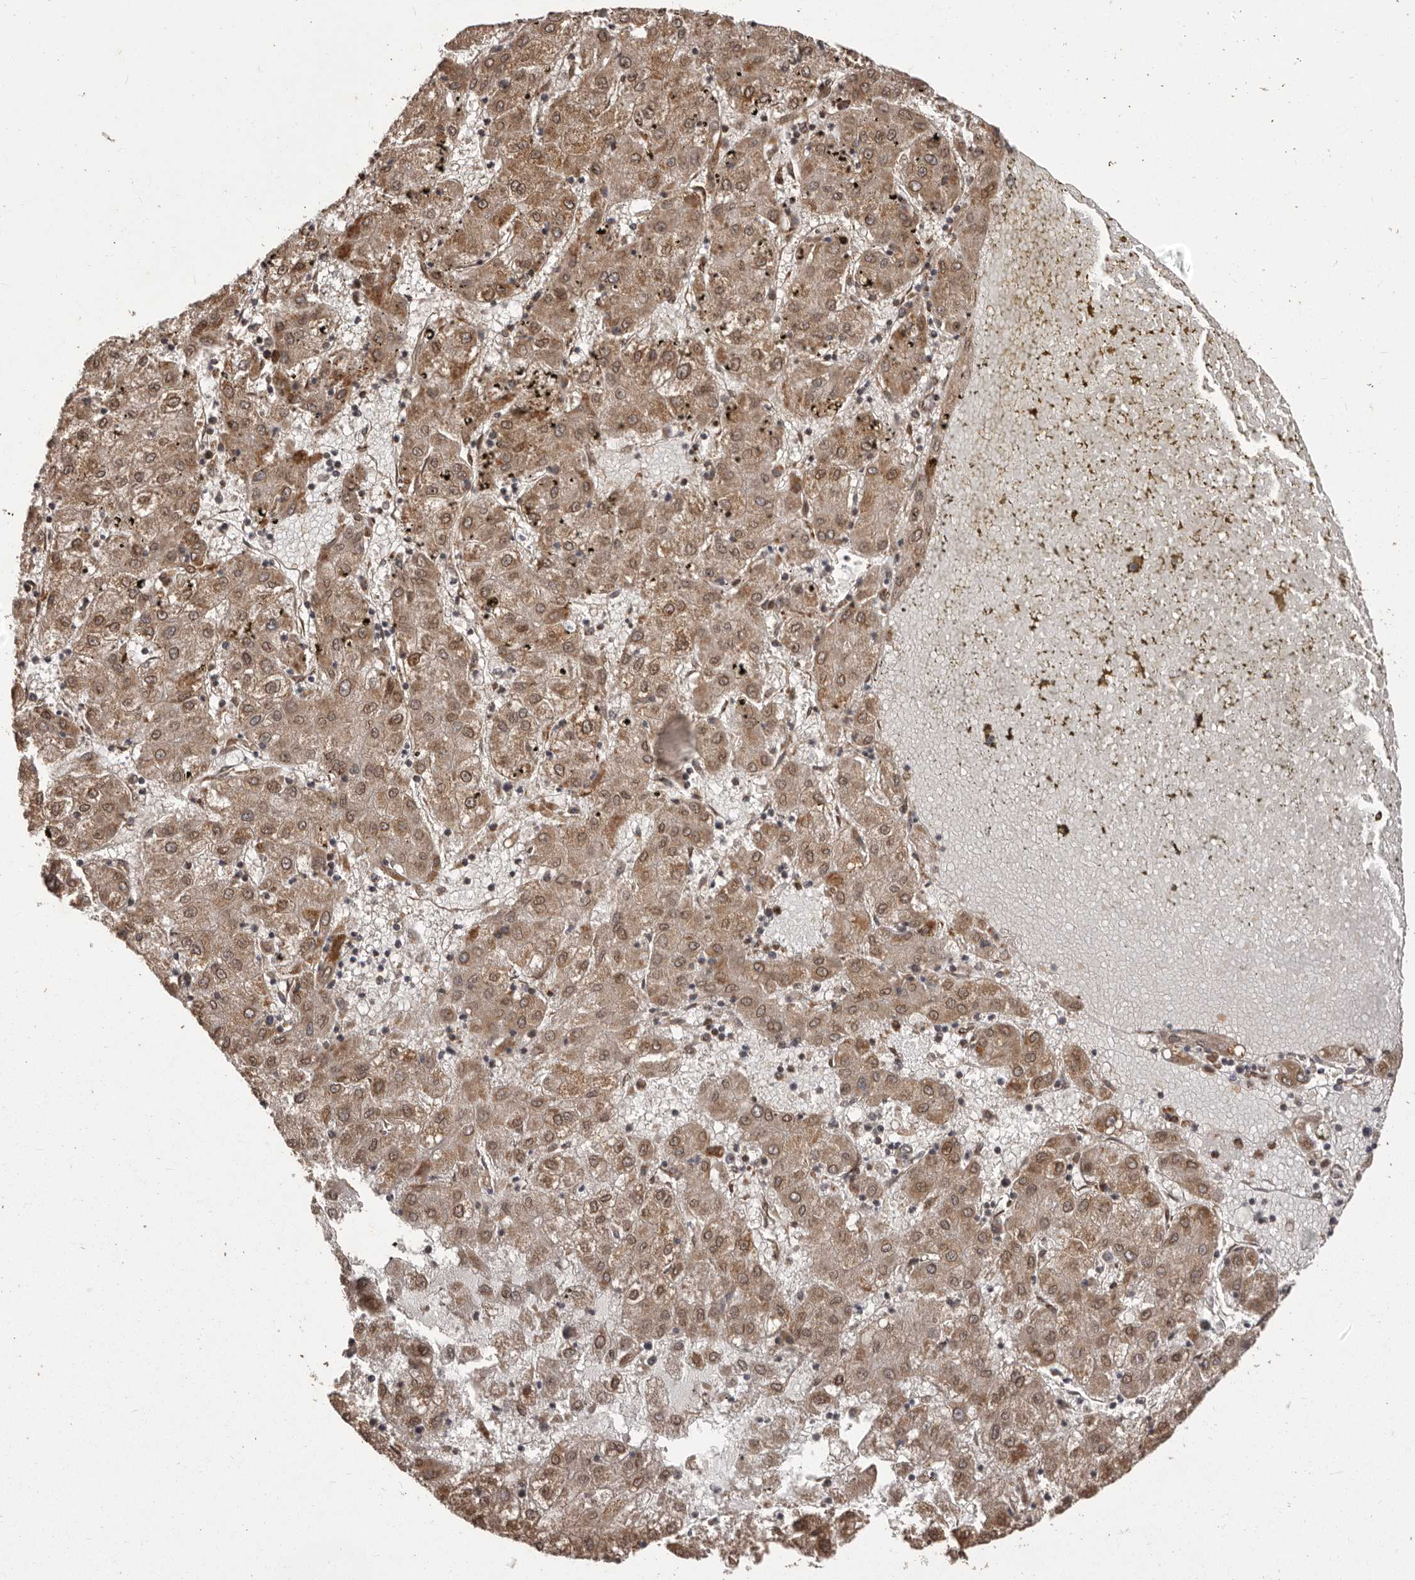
{"staining": {"intensity": "moderate", "quantity": ">75%", "location": "cytoplasmic/membranous,nuclear"}, "tissue": "liver cancer", "cell_type": "Tumor cells", "image_type": "cancer", "snomed": [{"axis": "morphology", "description": "Carcinoma, Hepatocellular, NOS"}, {"axis": "topography", "description": "Liver"}], "caption": "There is medium levels of moderate cytoplasmic/membranous and nuclear positivity in tumor cells of liver cancer (hepatocellular carcinoma), as demonstrated by immunohistochemical staining (brown color).", "gene": "CHRM2", "patient": {"sex": "male", "age": 72}}